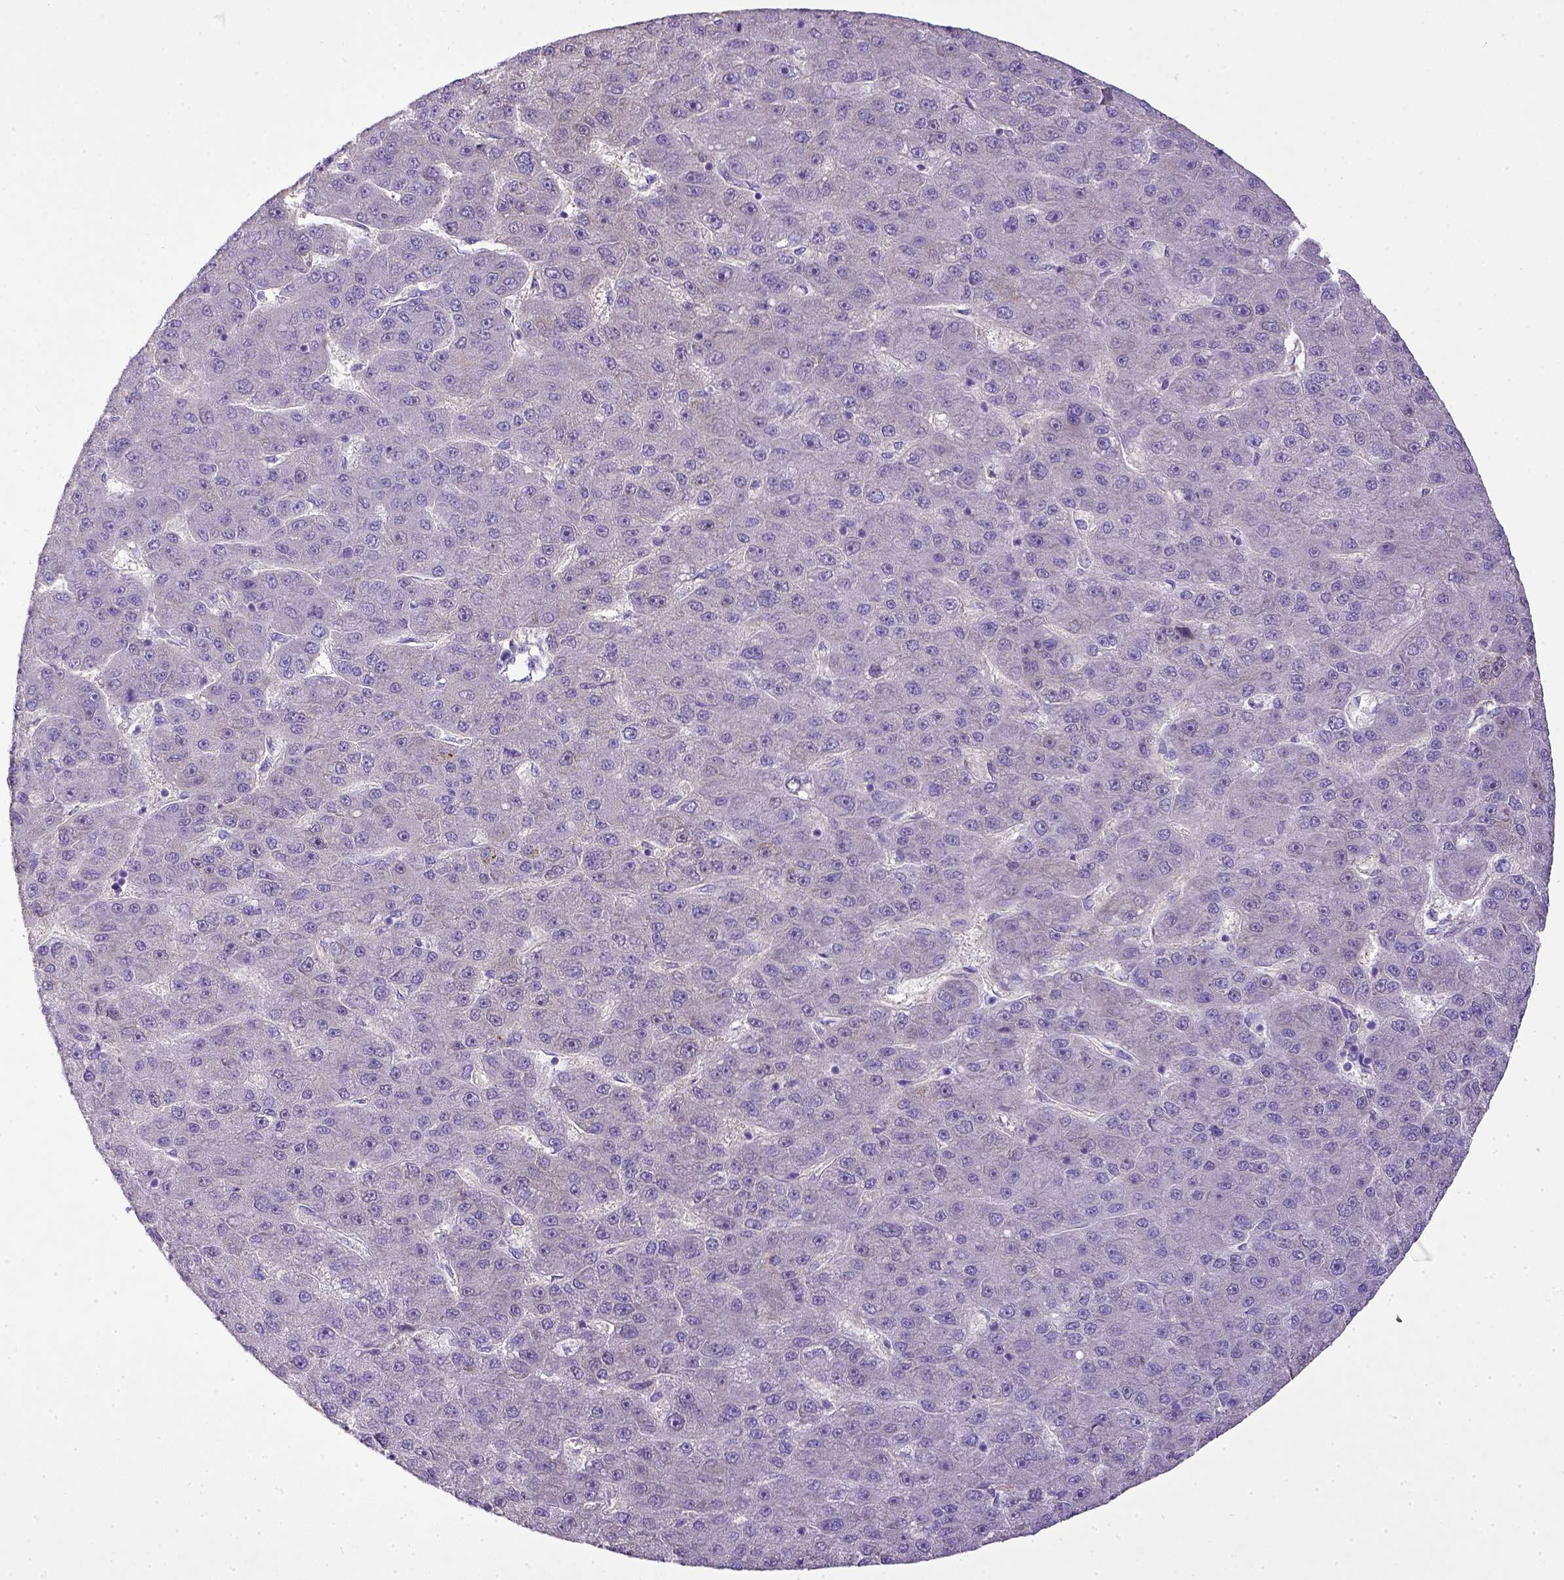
{"staining": {"intensity": "negative", "quantity": "none", "location": "none"}, "tissue": "liver cancer", "cell_type": "Tumor cells", "image_type": "cancer", "snomed": [{"axis": "morphology", "description": "Carcinoma, Hepatocellular, NOS"}, {"axis": "topography", "description": "Liver"}], "caption": "This micrograph is of liver cancer stained with immunohistochemistry to label a protein in brown with the nuclei are counter-stained blue. There is no positivity in tumor cells.", "gene": "CD40", "patient": {"sex": "male", "age": 67}}